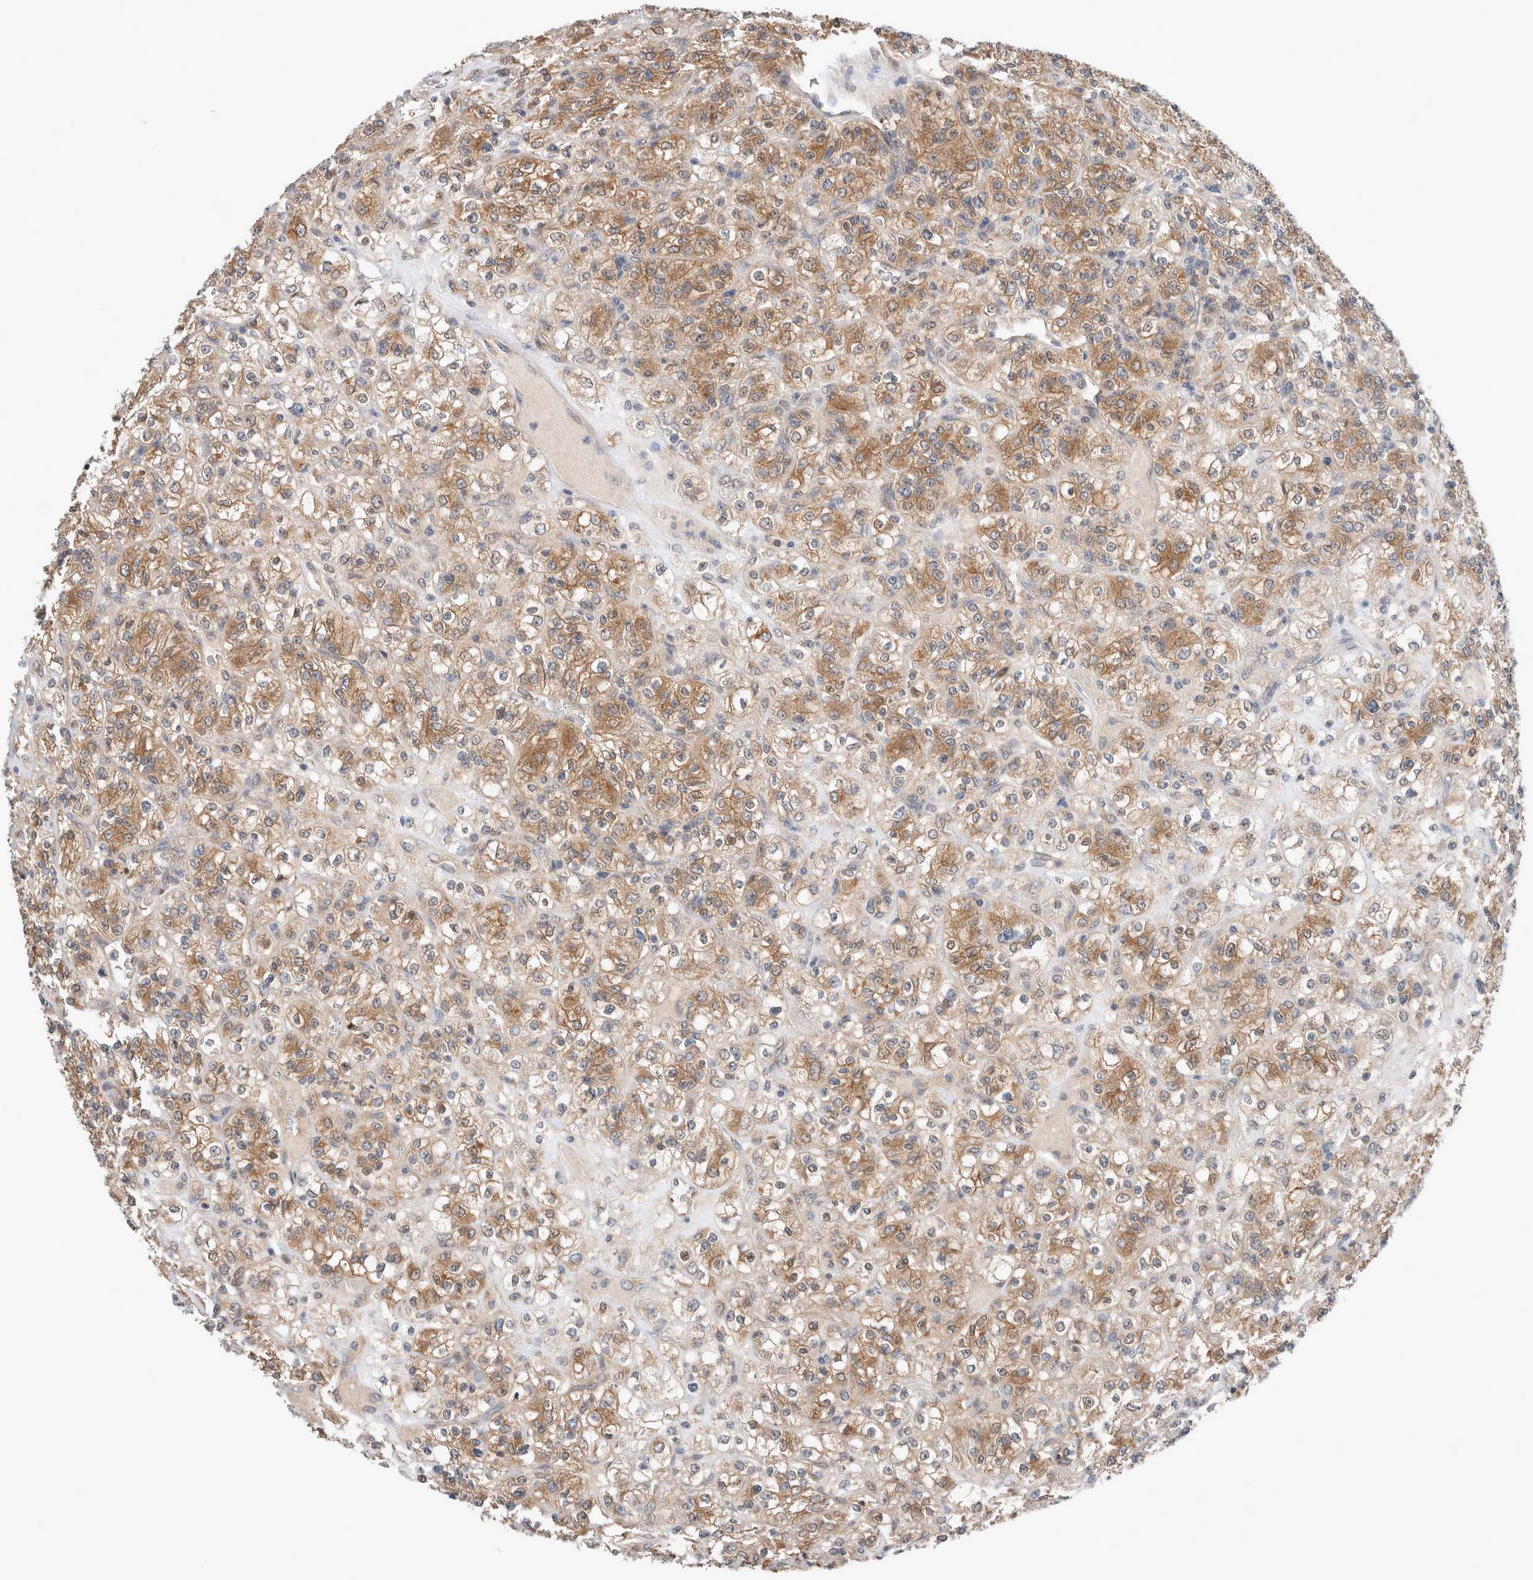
{"staining": {"intensity": "moderate", "quantity": ">75%", "location": "cytoplasmic/membranous"}, "tissue": "renal cancer", "cell_type": "Tumor cells", "image_type": "cancer", "snomed": [{"axis": "morphology", "description": "Normal tissue, NOS"}, {"axis": "morphology", "description": "Adenocarcinoma, NOS"}, {"axis": "topography", "description": "Kidney"}], "caption": "IHC micrograph of neoplastic tissue: human renal adenocarcinoma stained using immunohistochemistry (IHC) reveals medium levels of moderate protein expression localized specifically in the cytoplasmic/membranous of tumor cells, appearing as a cytoplasmic/membranous brown color.", "gene": "XPNPEP1", "patient": {"sex": "female", "age": 72}}